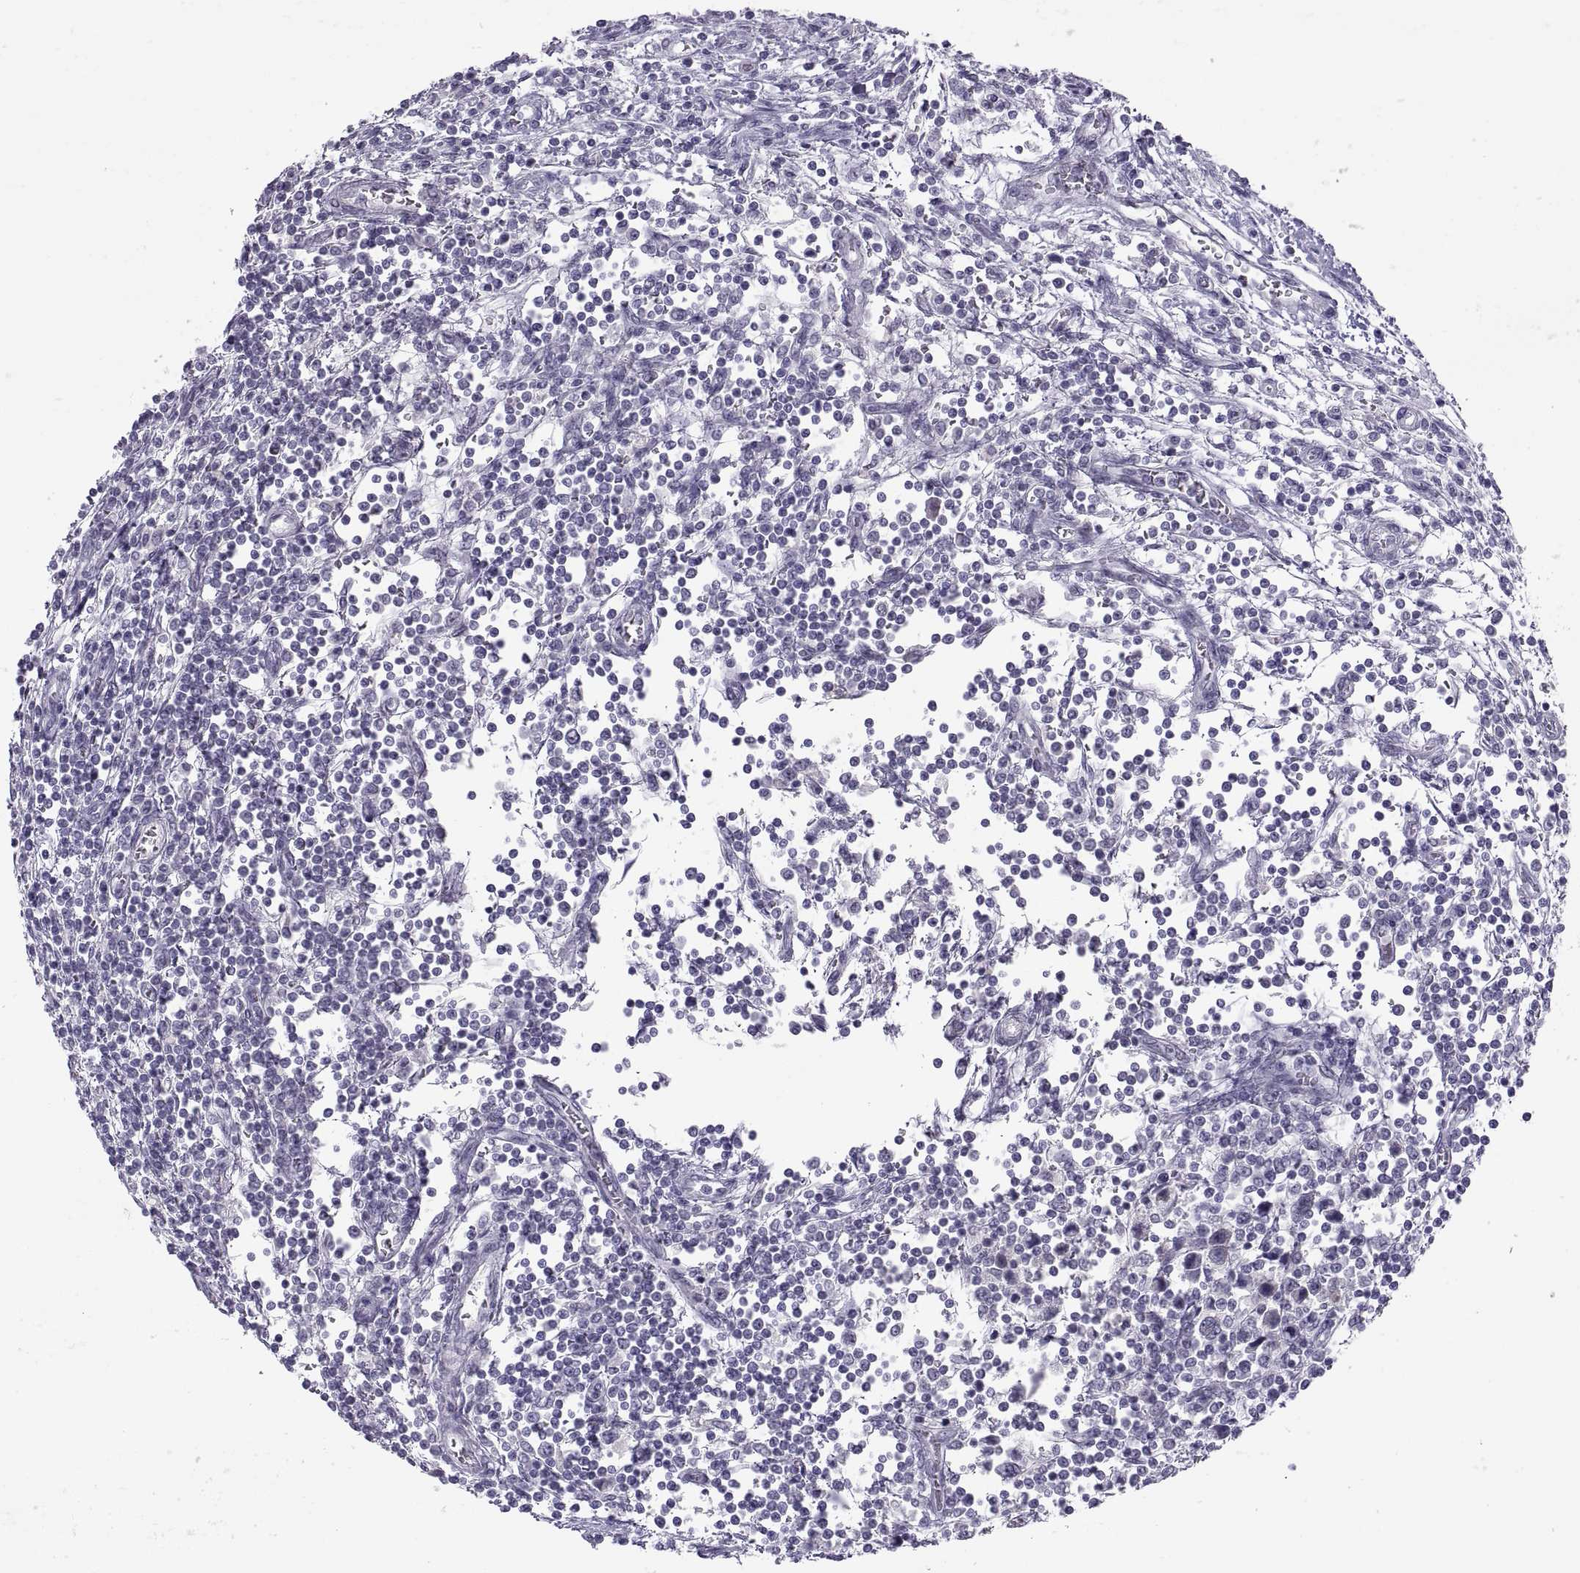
{"staining": {"intensity": "negative", "quantity": "none", "location": "none"}, "tissue": "testis cancer", "cell_type": "Tumor cells", "image_type": "cancer", "snomed": [{"axis": "morphology", "description": "Seminoma, NOS"}, {"axis": "topography", "description": "Testis"}], "caption": "Tumor cells show no significant expression in testis cancer (seminoma). The staining is performed using DAB brown chromogen with nuclei counter-stained in using hematoxylin.", "gene": "C3orf22", "patient": {"sex": "male", "age": 34}}